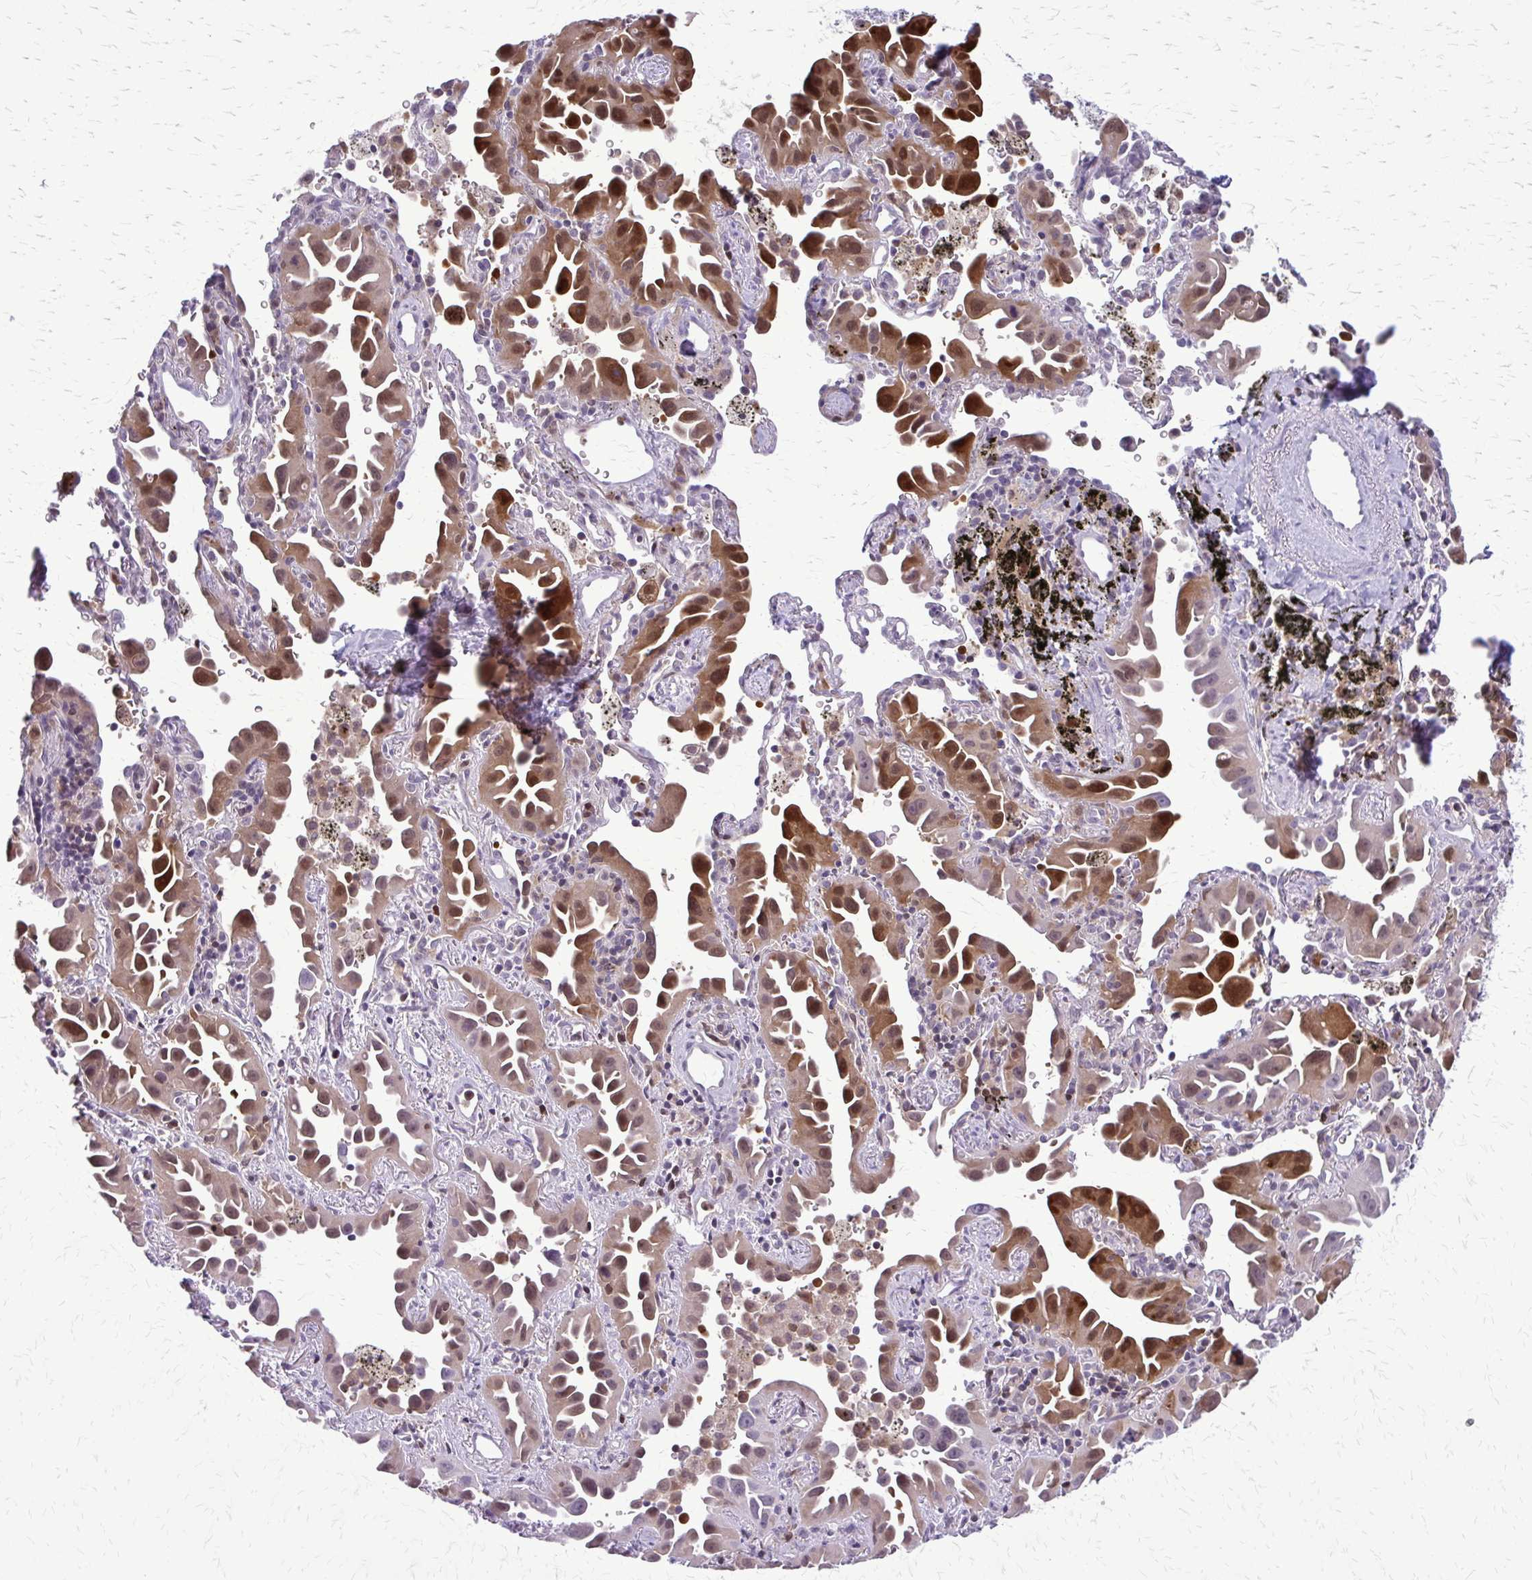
{"staining": {"intensity": "moderate", "quantity": "25%-75%", "location": "cytoplasmic/membranous,nuclear"}, "tissue": "lung cancer", "cell_type": "Tumor cells", "image_type": "cancer", "snomed": [{"axis": "morphology", "description": "Adenocarcinoma, NOS"}, {"axis": "topography", "description": "Lung"}], "caption": "Human lung cancer stained with a protein marker shows moderate staining in tumor cells.", "gene": "GLRX", "patient": {"sex": "male", "age": 68}}